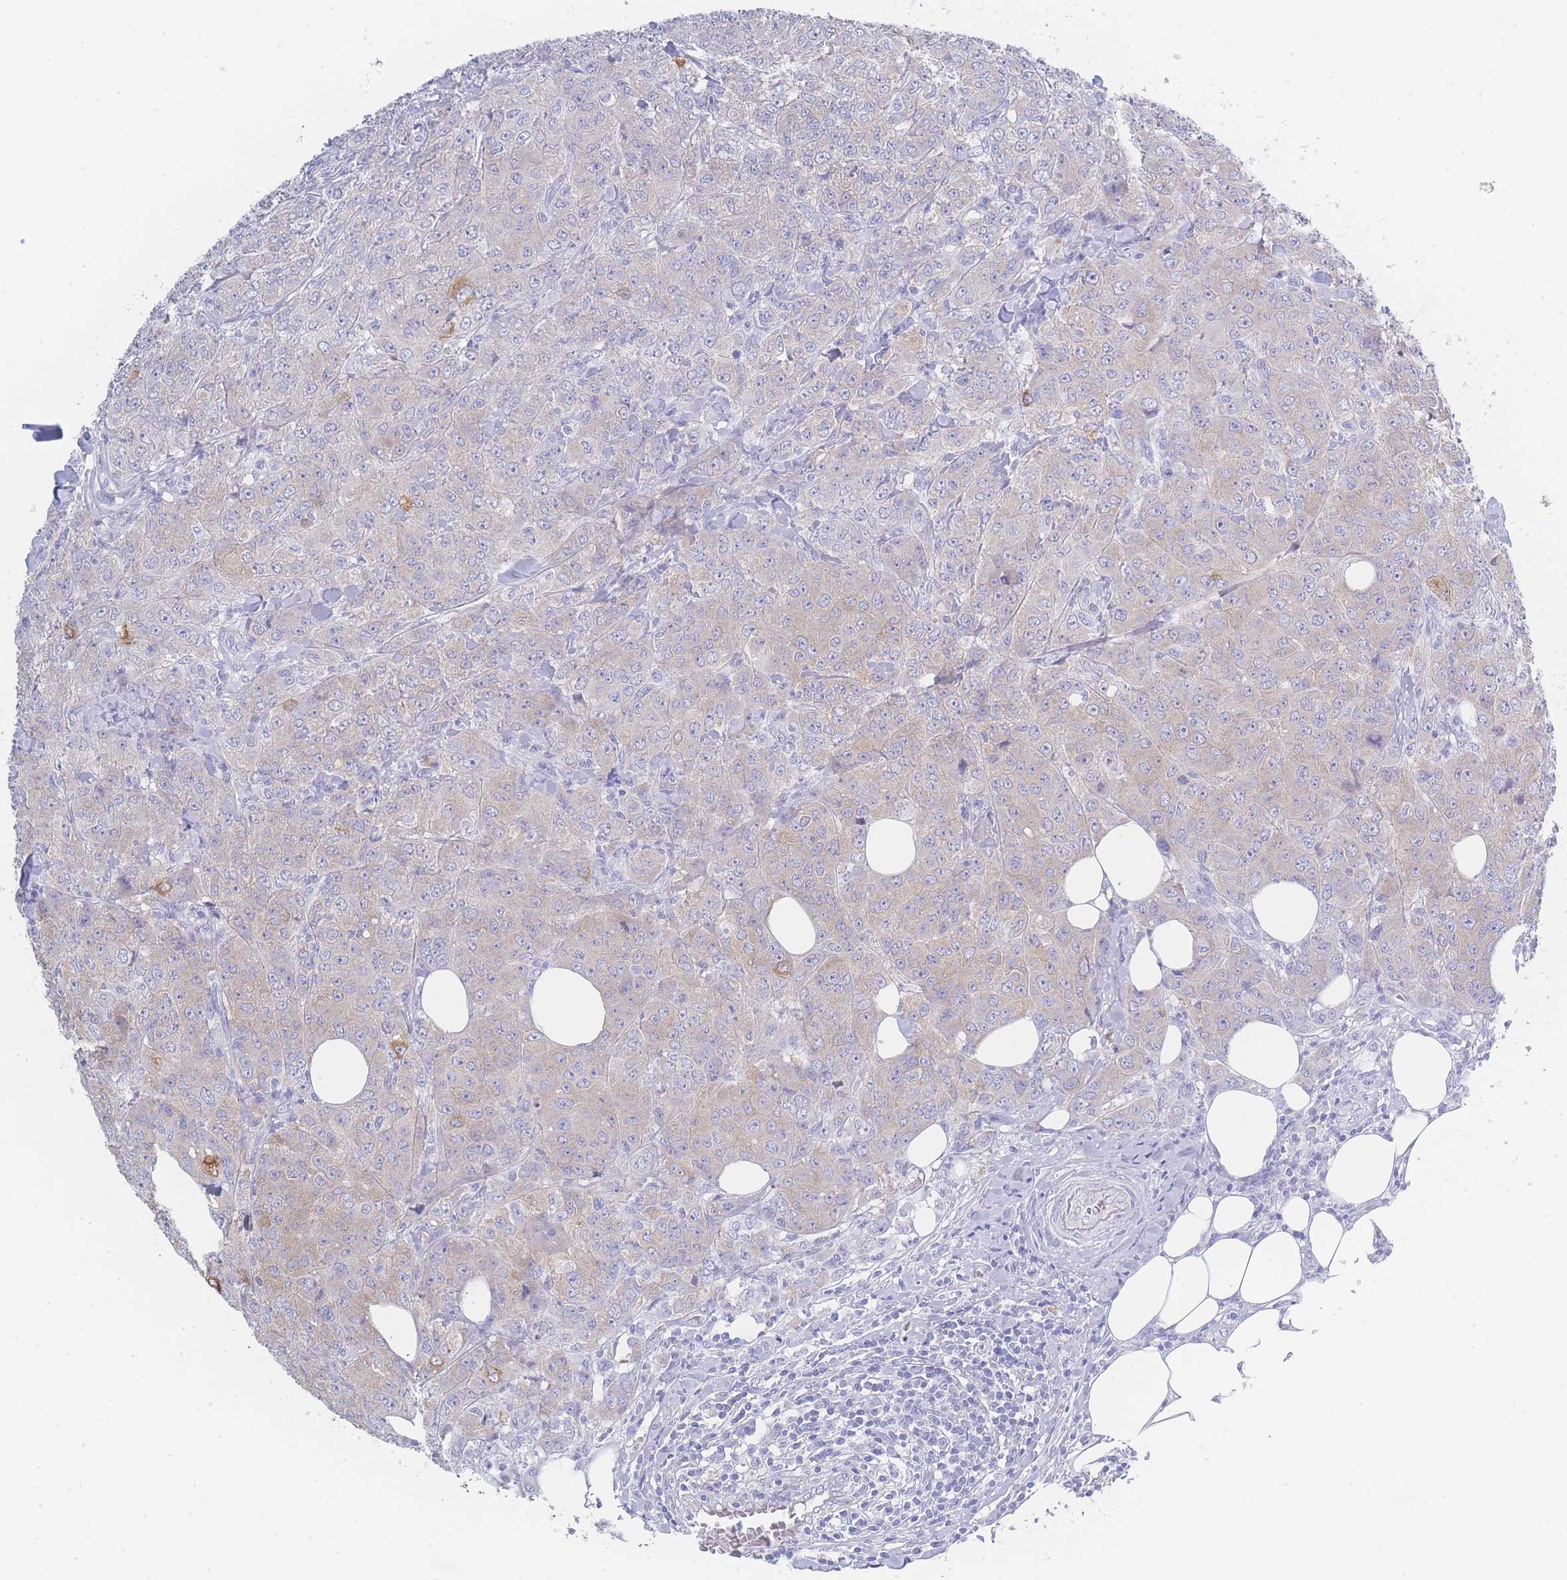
{"staining": {"intensity": "weak", "quantity": "<25%", "location": "cytoplasmic/membranous"}, "tissue": "breast cancer", "cell_type": "Tumor cells", "image_type": "cancer", "snomed": [{"axis": "morphology", "description": "Duct carcinoma"}, {"axis": "topography", "description": "Breast"}], "caption": "This is an IHC histopathology image of breast cancer. There is no staining in tumor cells.", "gene": "LZTFL1", "patient": {"sex": "female", "age": 43}}